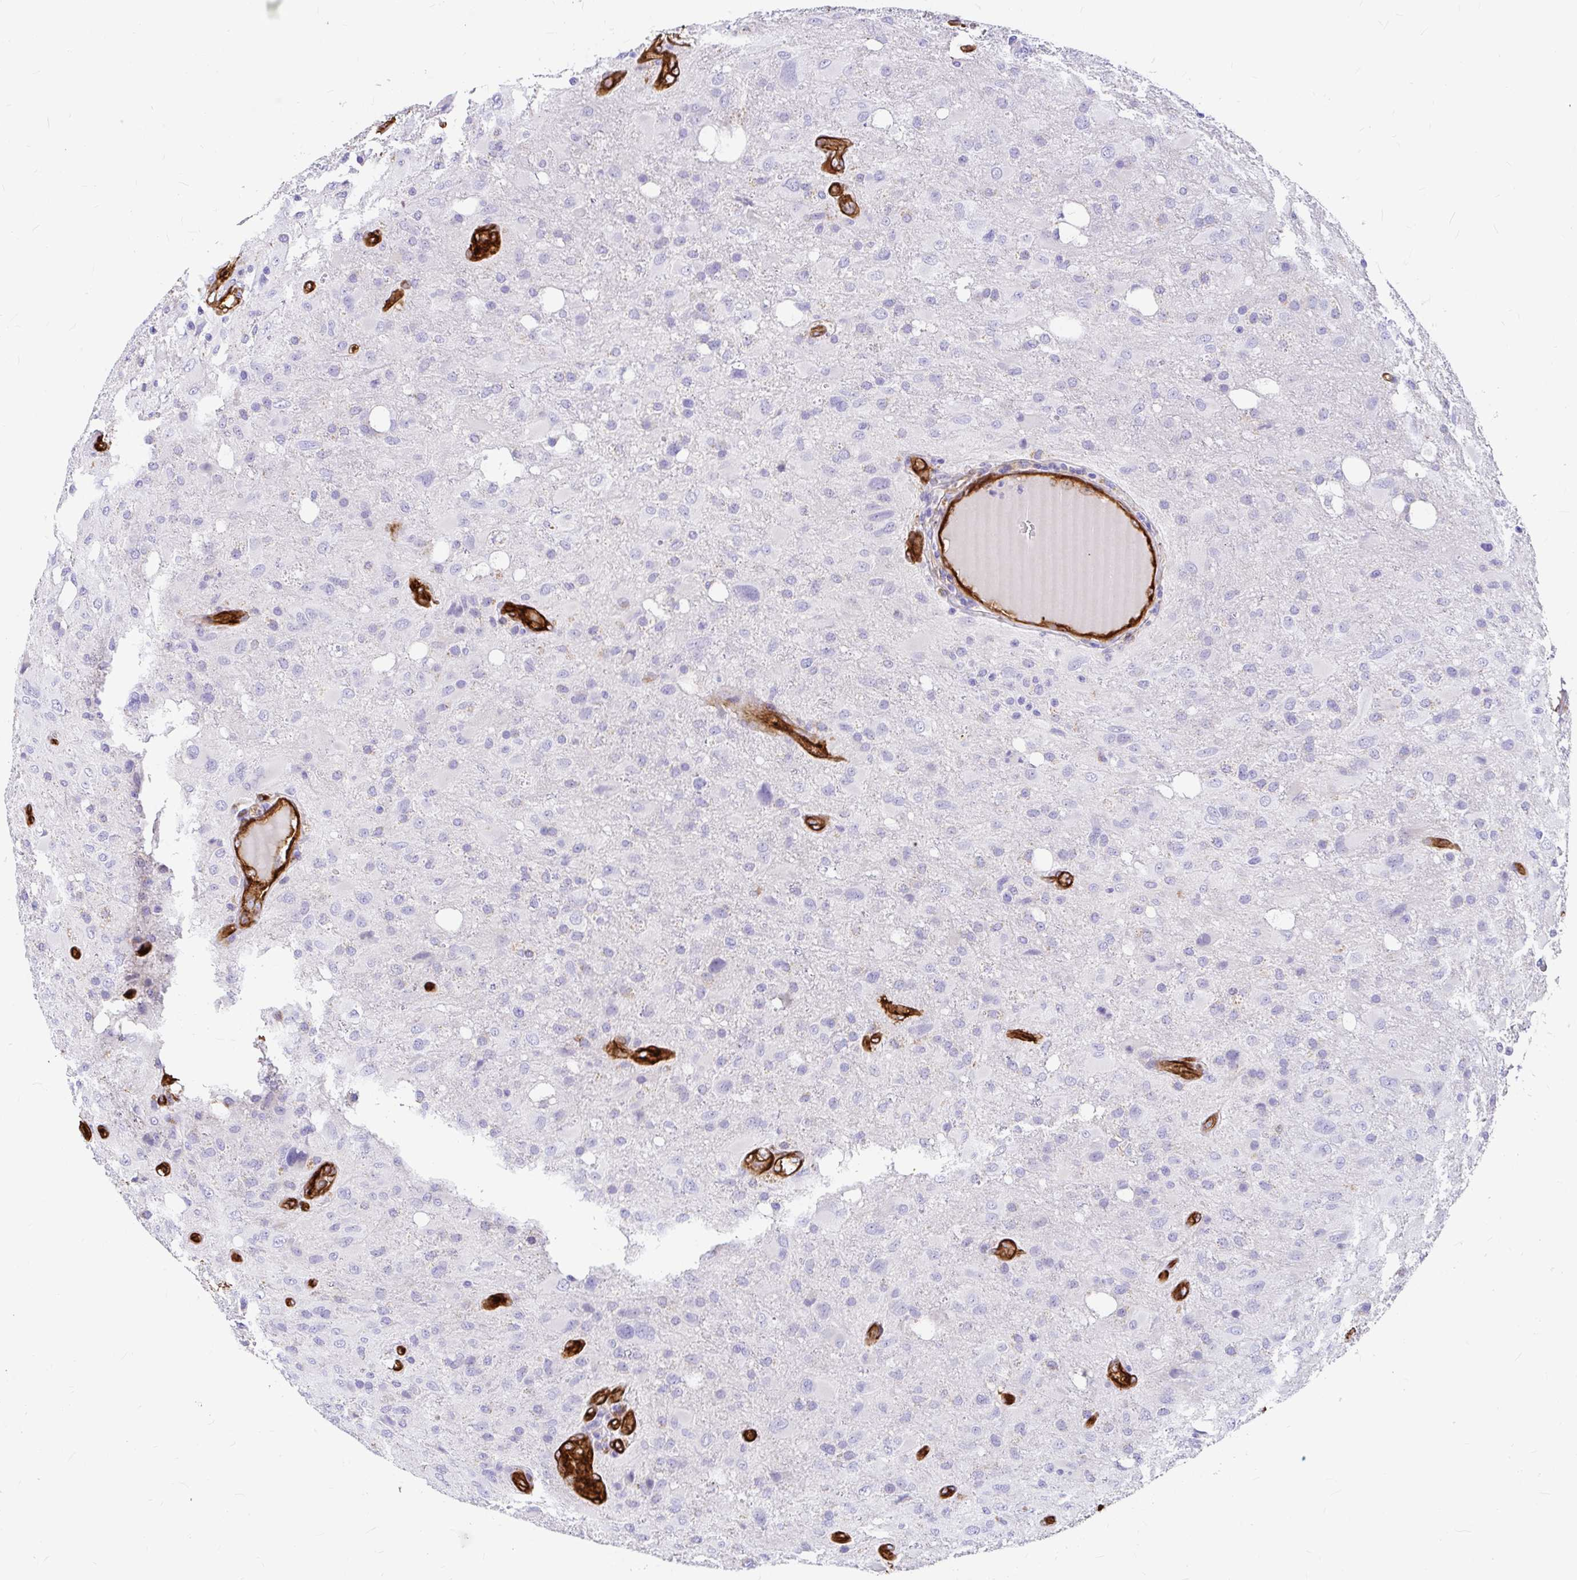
{"staining": {"intensity": "negative", "quantity": "none", "location": "none"}, "tissue": "glioma", "cell_type": "Tumor cells", "image_type": "cancer", "snomed": [{"axis": "morphology", "description": "Glioma, malignant, High grade"}, {"axis": "topography", "description": "Brain"}], "caption": "IHC micrograph of neoplastic tissue: malignant glioma (high-grade) stained with DAB (3,3'-diaminobenzidine) exhibits no significant protein expression in tumor cells.", "gene": "MYO1B", "patient": {"sex": "male", "age": 53}}